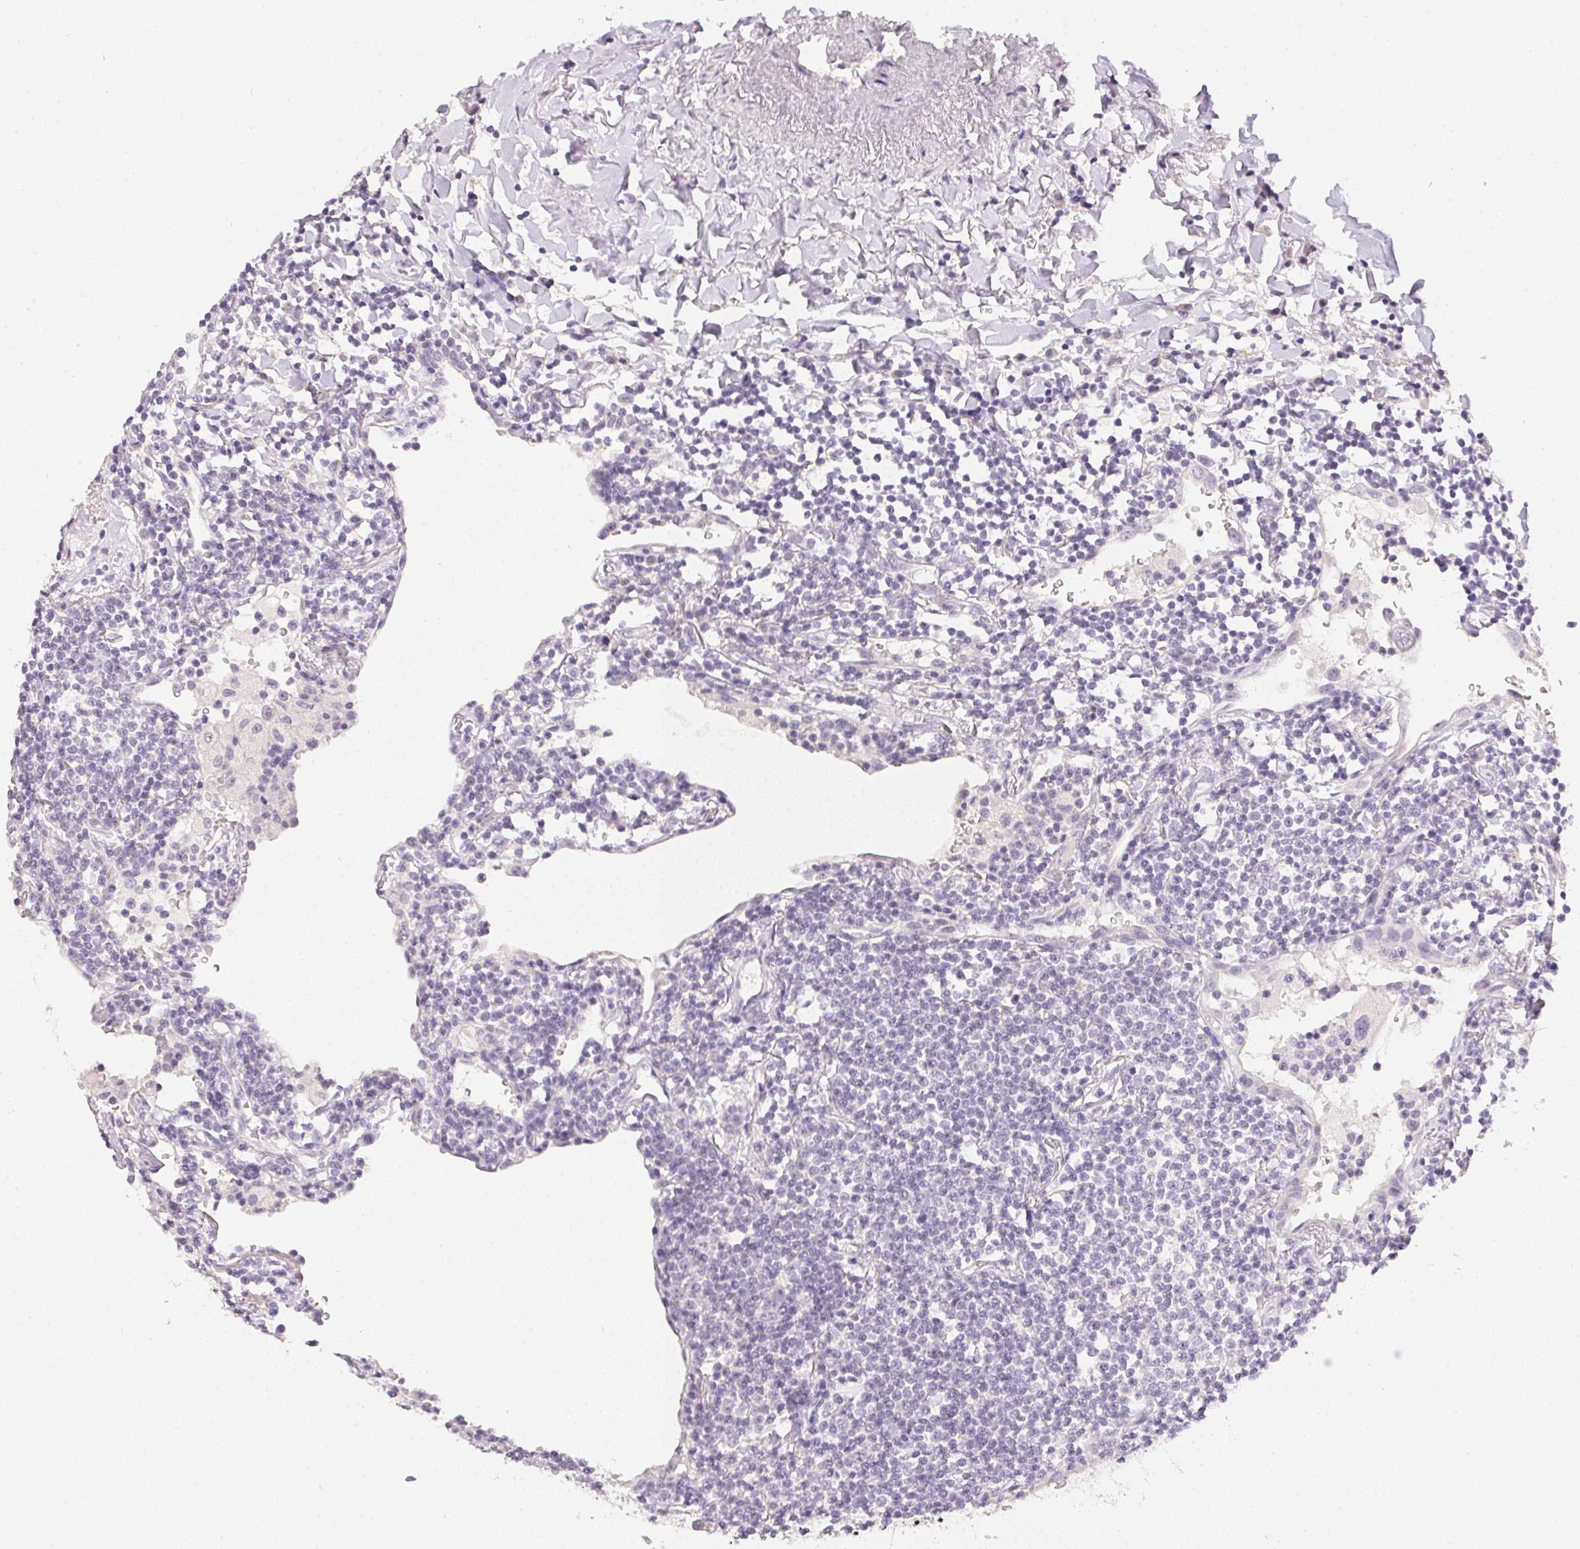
{"staining": {"intensity": "negative", "quantity": "none", "location": "none"}, "tissue": "lymphoma", "cell_type": "Tumor cells", "image_type": "cancer", "snomed": [{"axis": "morphology", "description": "Malignant lymphoma, non-Hodgkin's type, Low grade"}, {"axis": "topography", "description": "Lung"}], "caption": "Tumor cells show no significant protein expression in malignant lymphoma, non-Hodgkin's type (low-grade).", "gene": "PPY", "patient": {"sex": "female", "age": 71}}